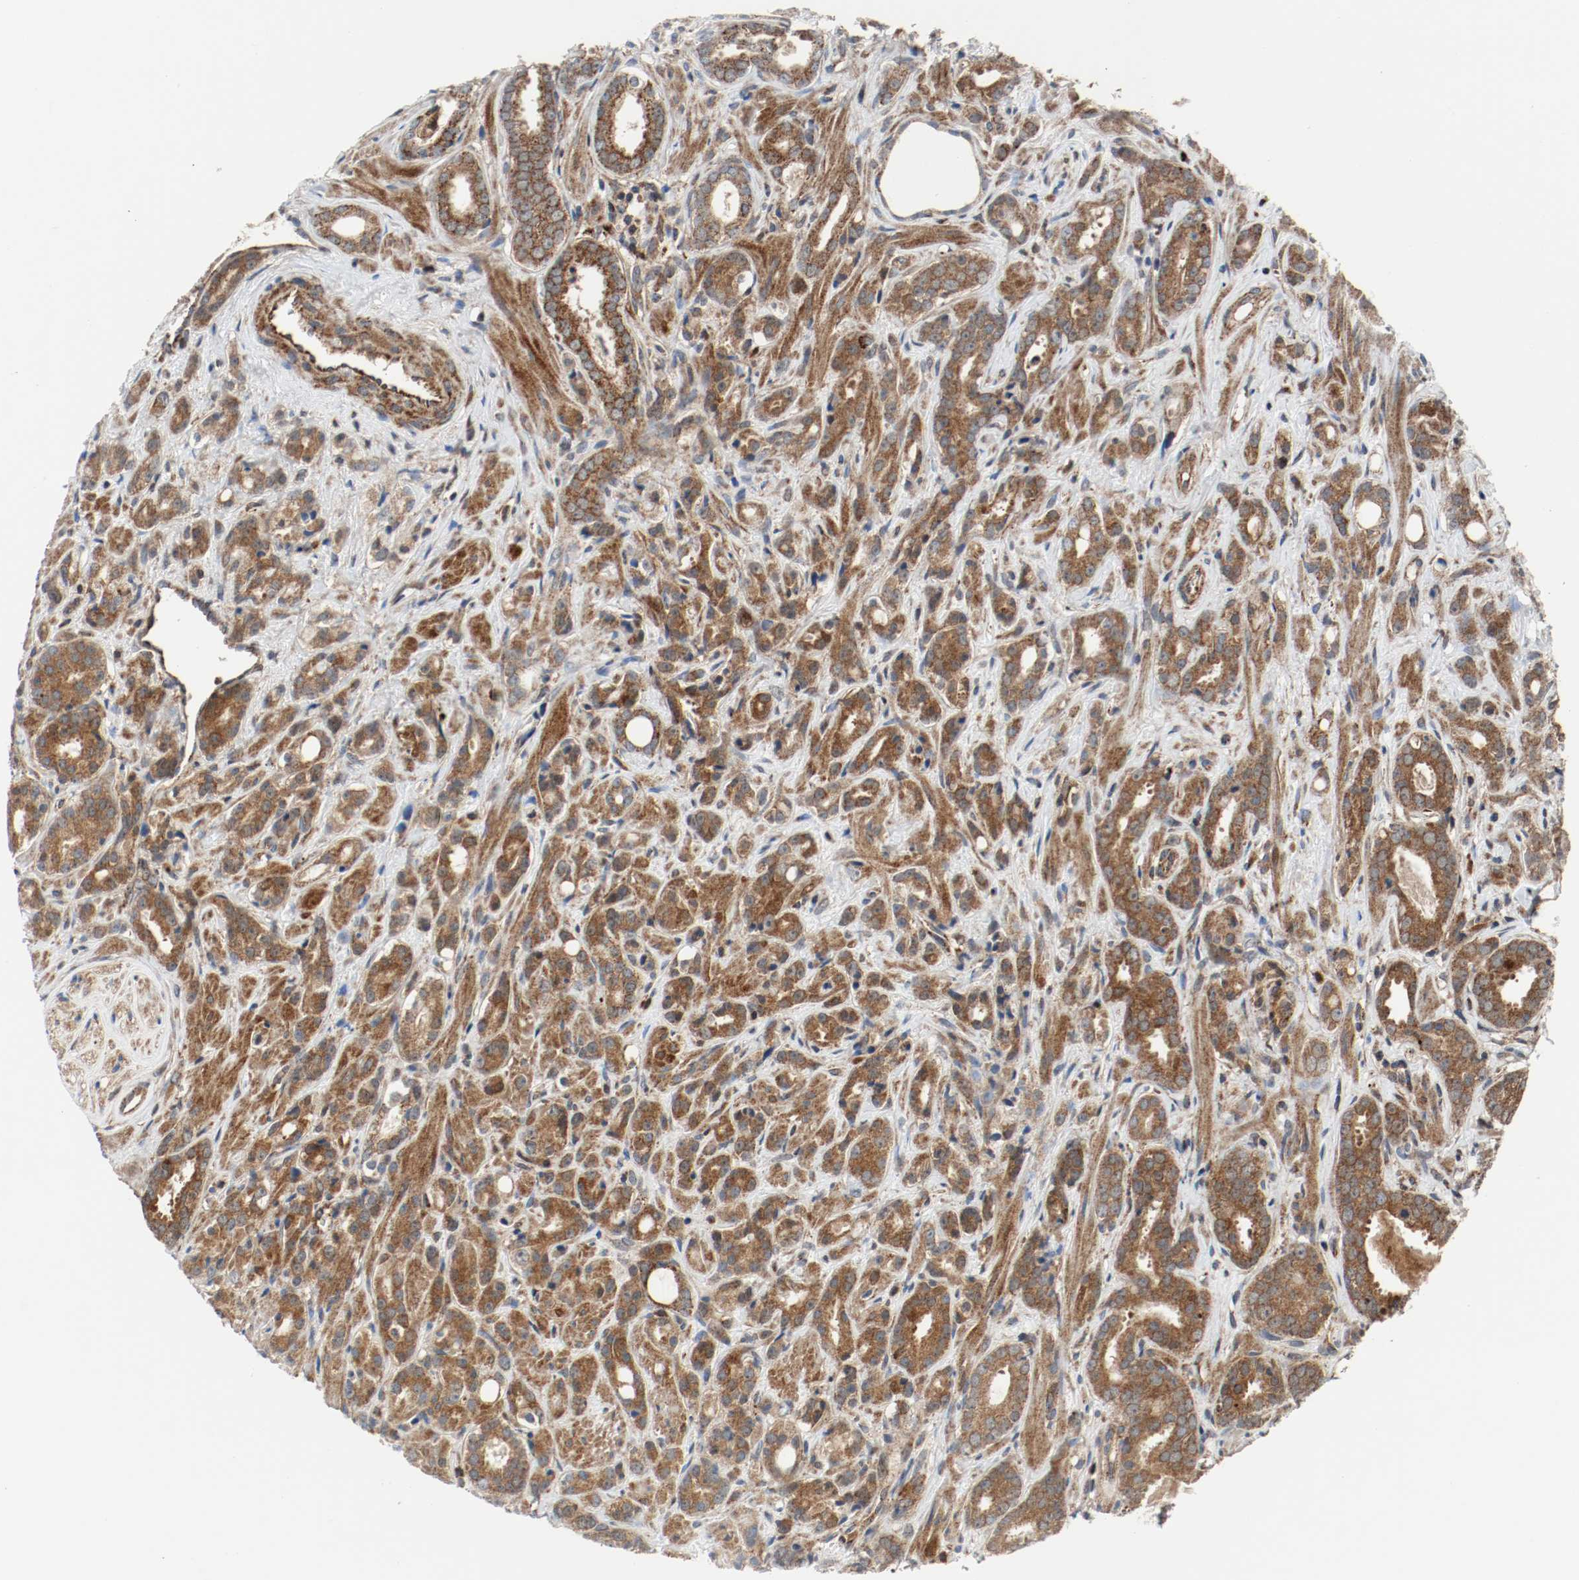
{"staining": {"intensity": "moderate", "quantity": ">75%", "location": "cytoplasmic/membranous"}, "tissue": "prostate cancer", "cell_type": "Tumor cells", "image_type": "cancer", "snomed": [{"axis": "morphology", "description": "Adenocarcinoma, Low grade"}, {"axis": "topography", "description": "Prostate"}], "caption": "Protein staining reveals moderate cytoplasmic/membranous positivity in approximately >75% of tumor cells in adenocarcinoma (low-grade) (prostate).", "gene": "TXNRD1", "patient": {"sex": "male", "age": 57}}